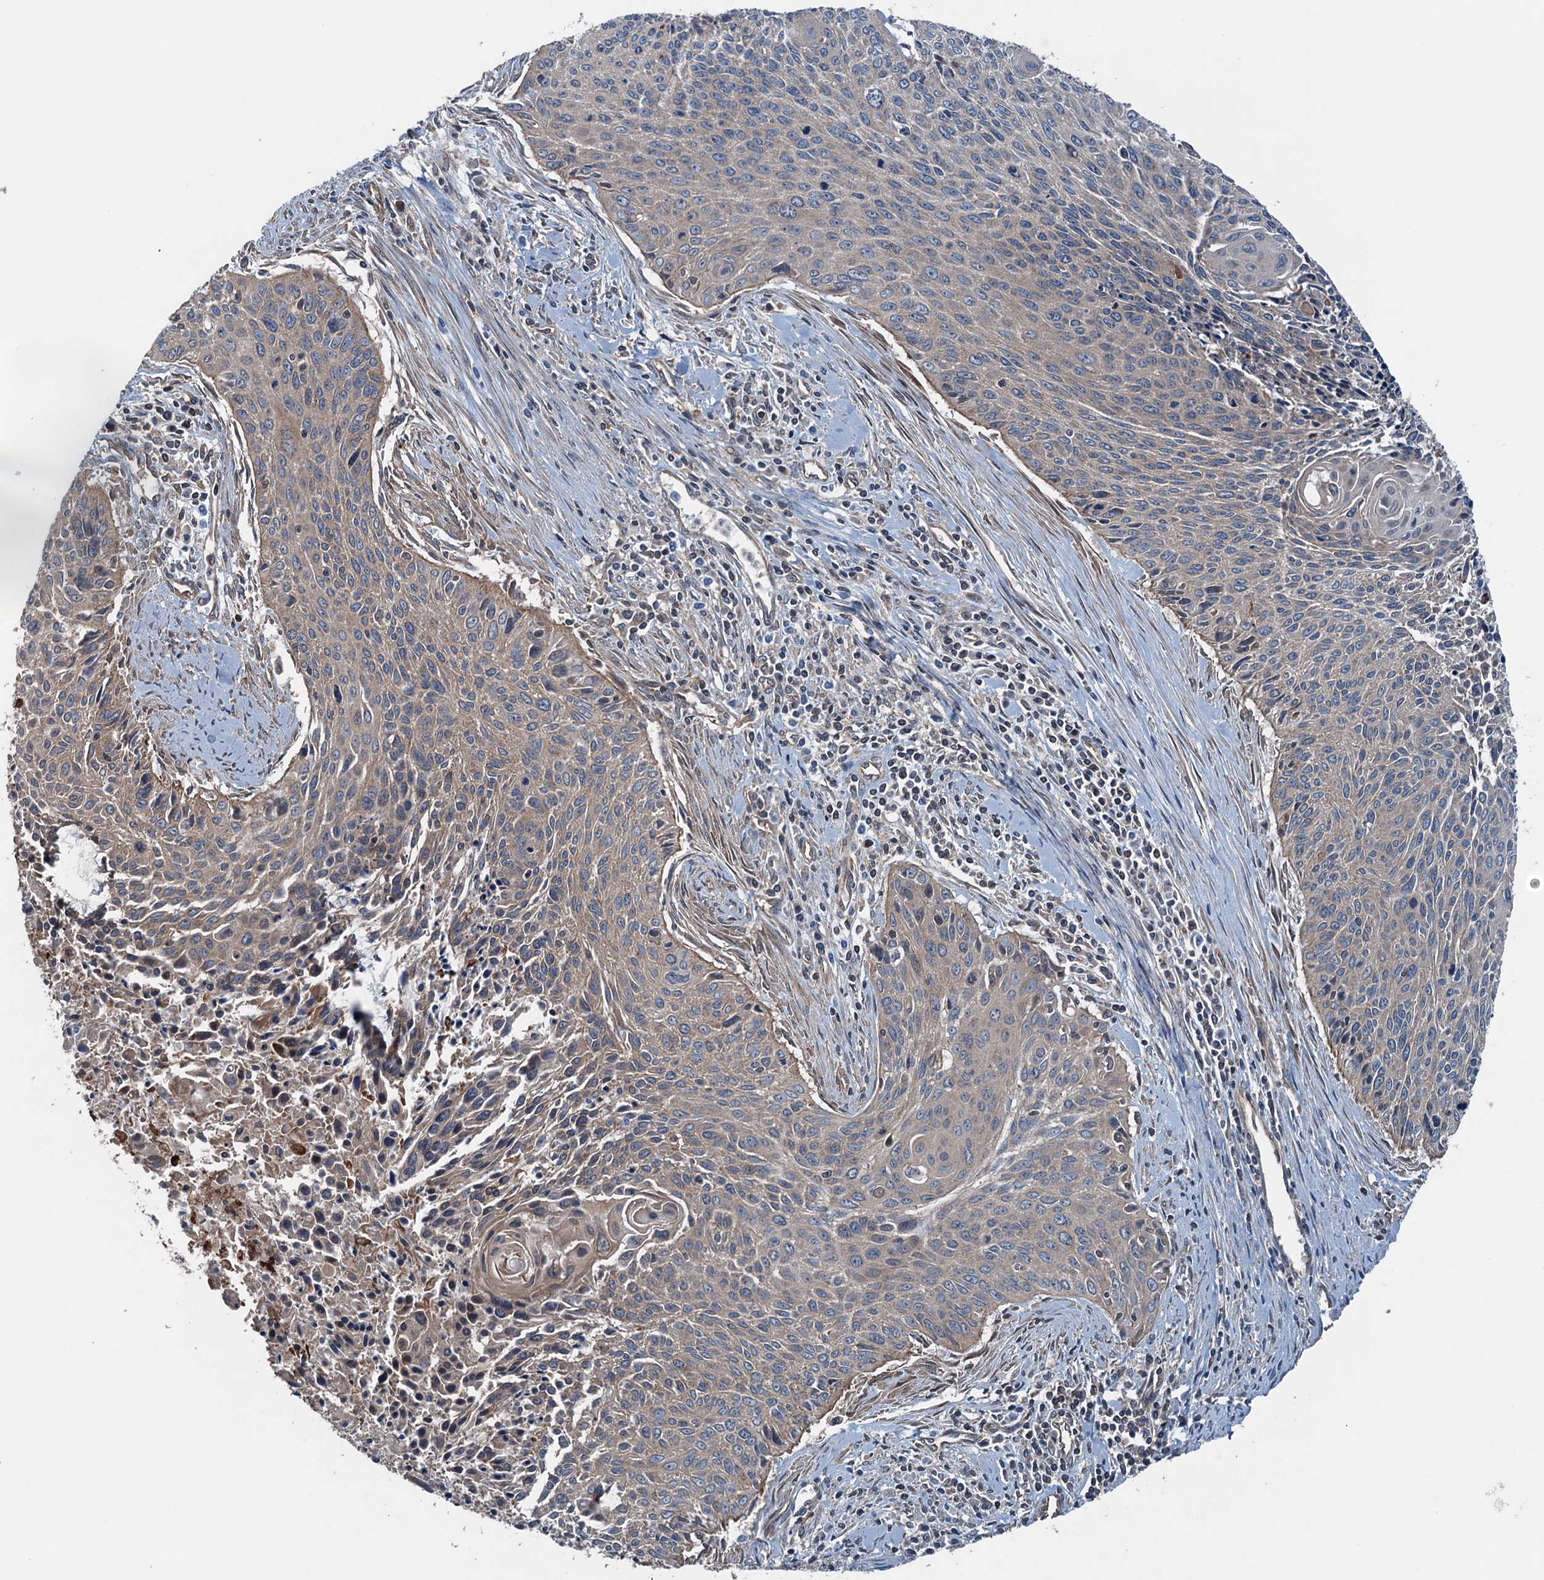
{"staining": {"intensity": "weak", "quantity": ">75%", "location": "cytoplasmic/membranous"}, "tissue": "cervical cancer", "cell_type": "Tumor cells", "image_type": "cancer", "snomed": [{"axis": "morphology", "description": "Squamous cell carcinoma, NOS"}, {"axis": "topography", "description": "Cervix"}], "caption": "Cervical cancer stained for a protein exhibits weak cytoplasmic/membranous positivity in tumor cells. (Brightfield microscopy of DAB IHC at high magnification).", "gene": "TRAPPC8", "patient": {"sex": "female", "age": 55}}